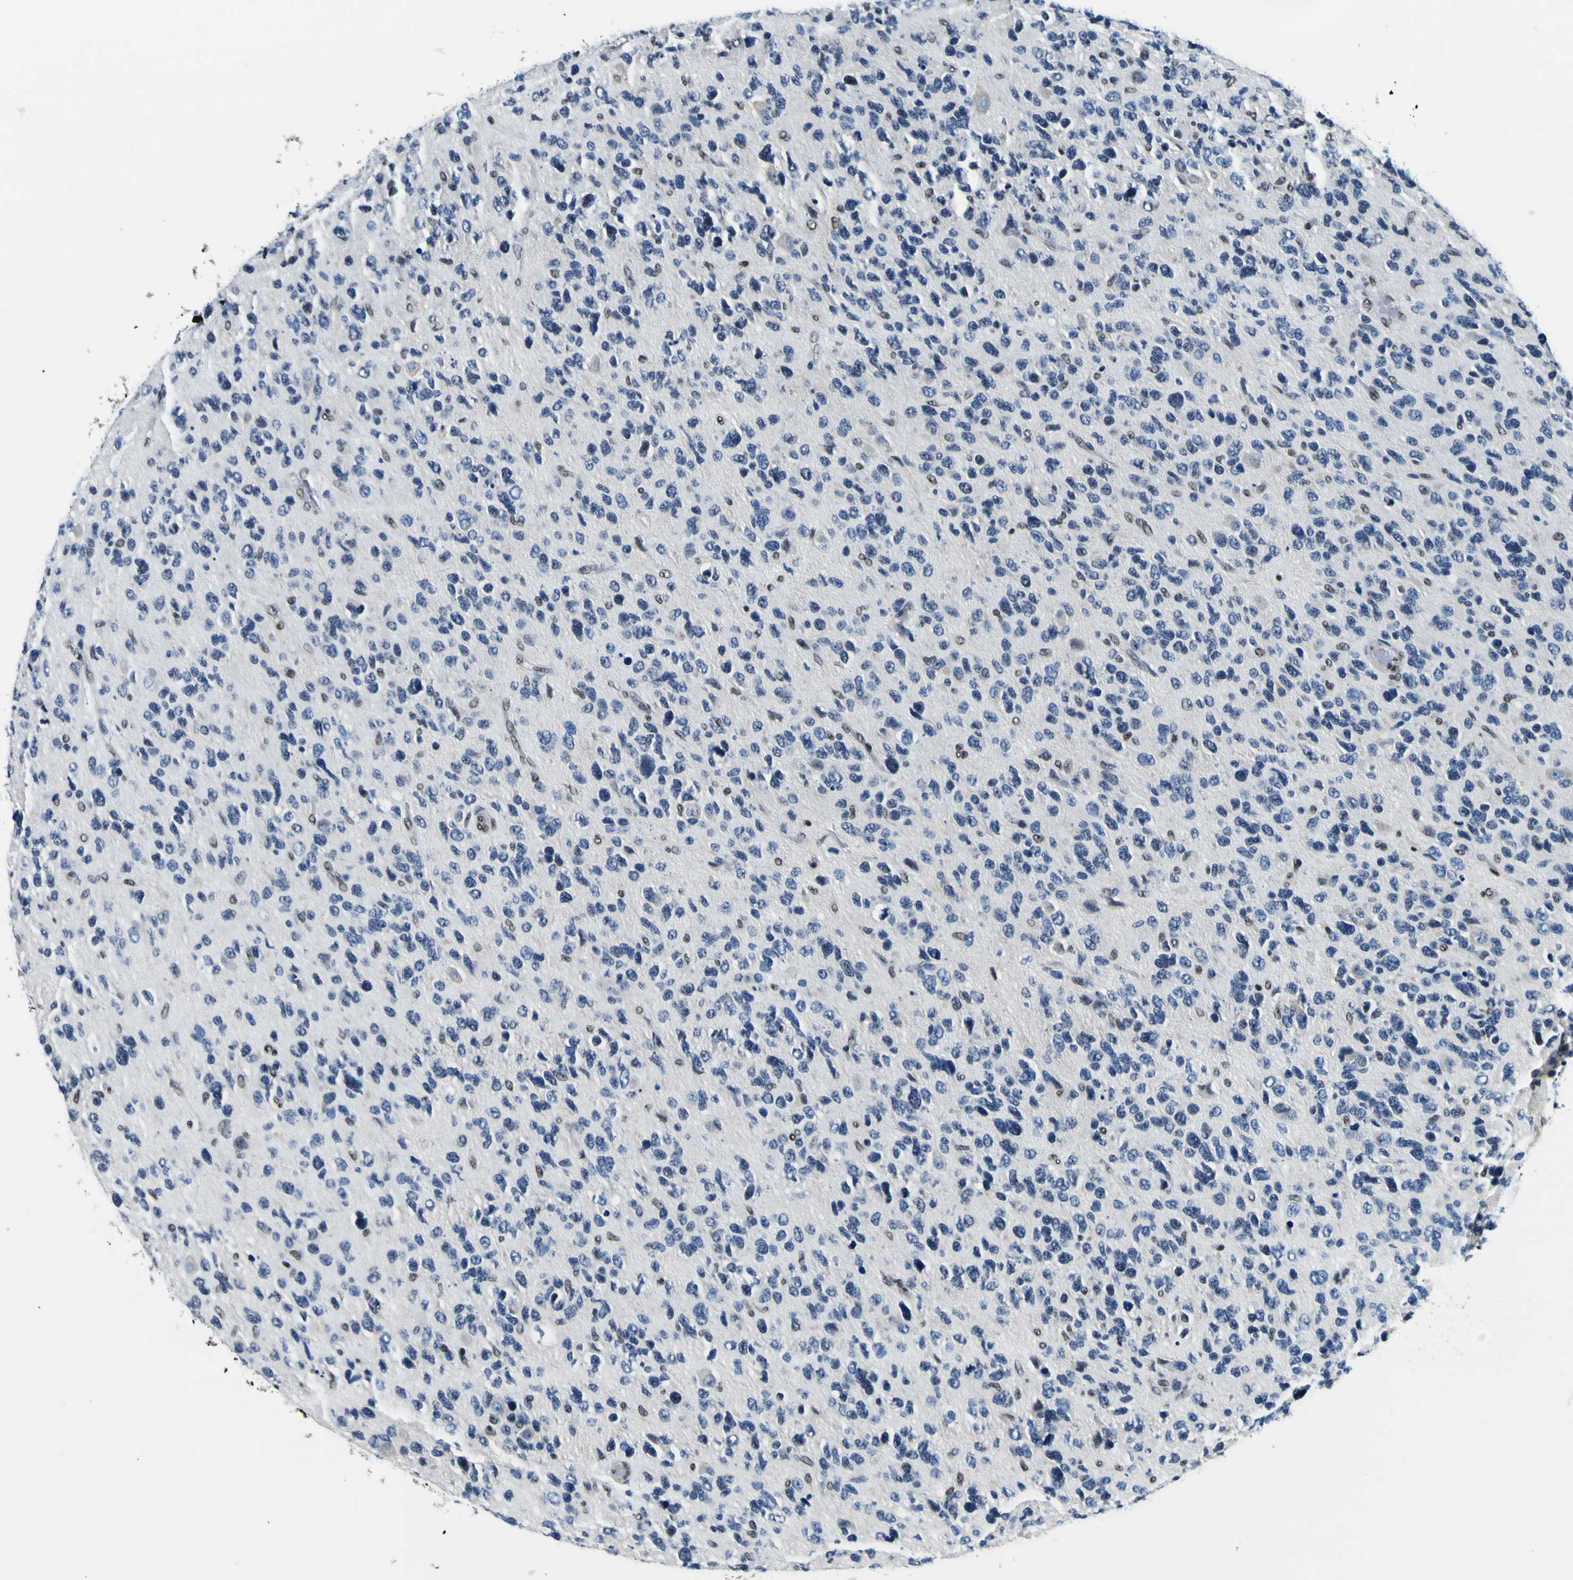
{"staining": {"intensity": "weak", "quantity": "<25%", "location": "nuclear"}, "tissue": "glioma", "cell_type": "Tumor cells", "image_type": "cancer", "snomed": [{"axis": "morphology", "description": "Glioma, malignant, High grade"}, {"axis": "topography", "description": "Brain"}], "caption": "Tumor cells are negative for protein expression in human malignant glioma (high-grade). (DAB (3,3'-diaminobenzidine) immunohistochemistry (IHC) visualized using brightfield microscopy, high magnification).", "gene": "SP1", "patient": {"sex": "female", "age": 58}}